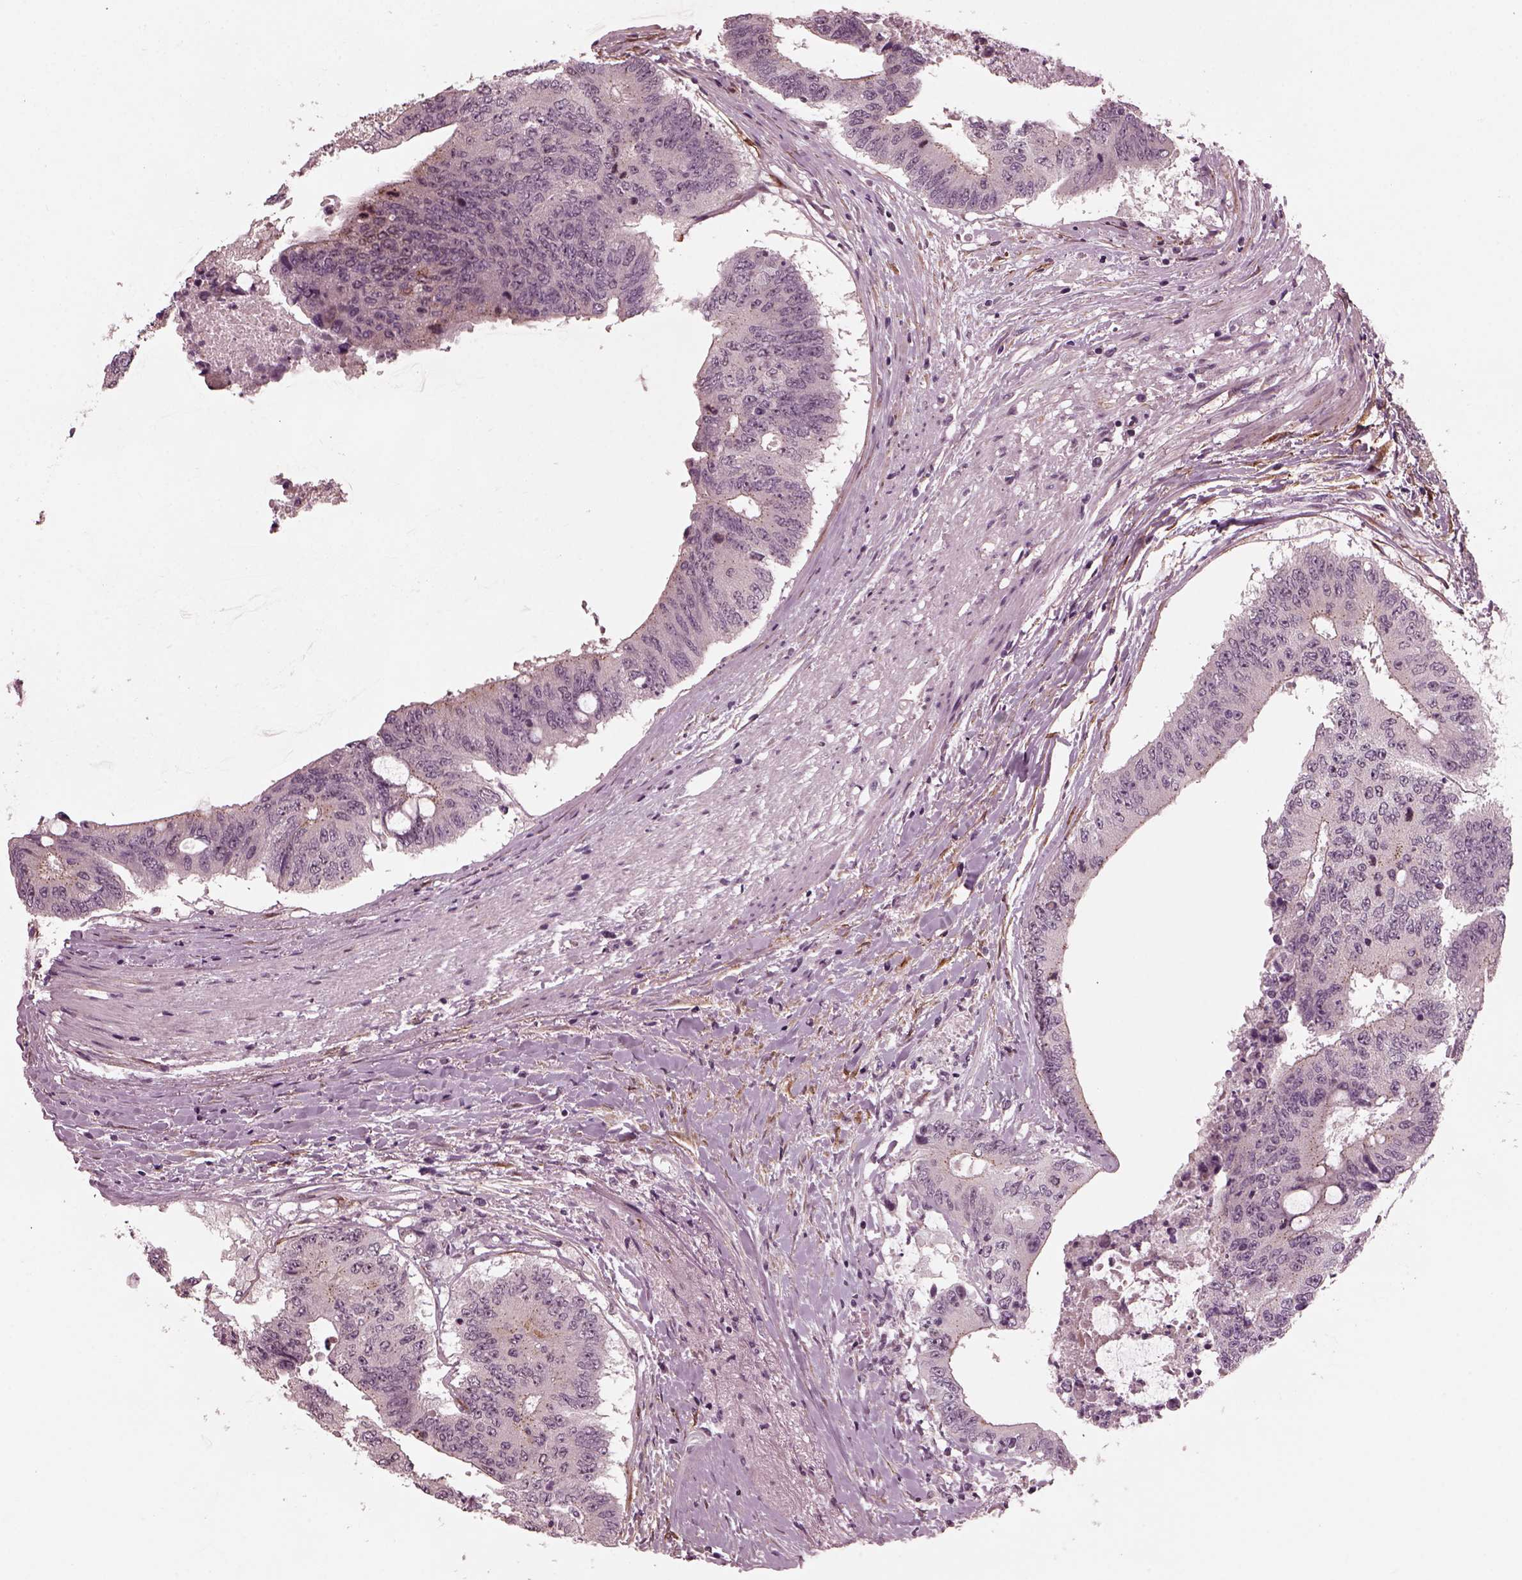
{"staining": {"intensity": "negative", "quantity": "none", "location": "none"}, "tissue": "colorectal cancer", "cell_type": "Tumor cells", "image_type": "cancer", "snomed": [{"axis": "morphology", "description": "Adenocarcinoma, NOS"}, {"axis": "topography", "description": "Rectum"}], "caption": "A high-resolution image shows IHC staining of colorectal adenocarcinoma, which displays no significant staining in tumor cells.", "gene": "SAXO1", "patient": {"sex": "male", "age": 59}}